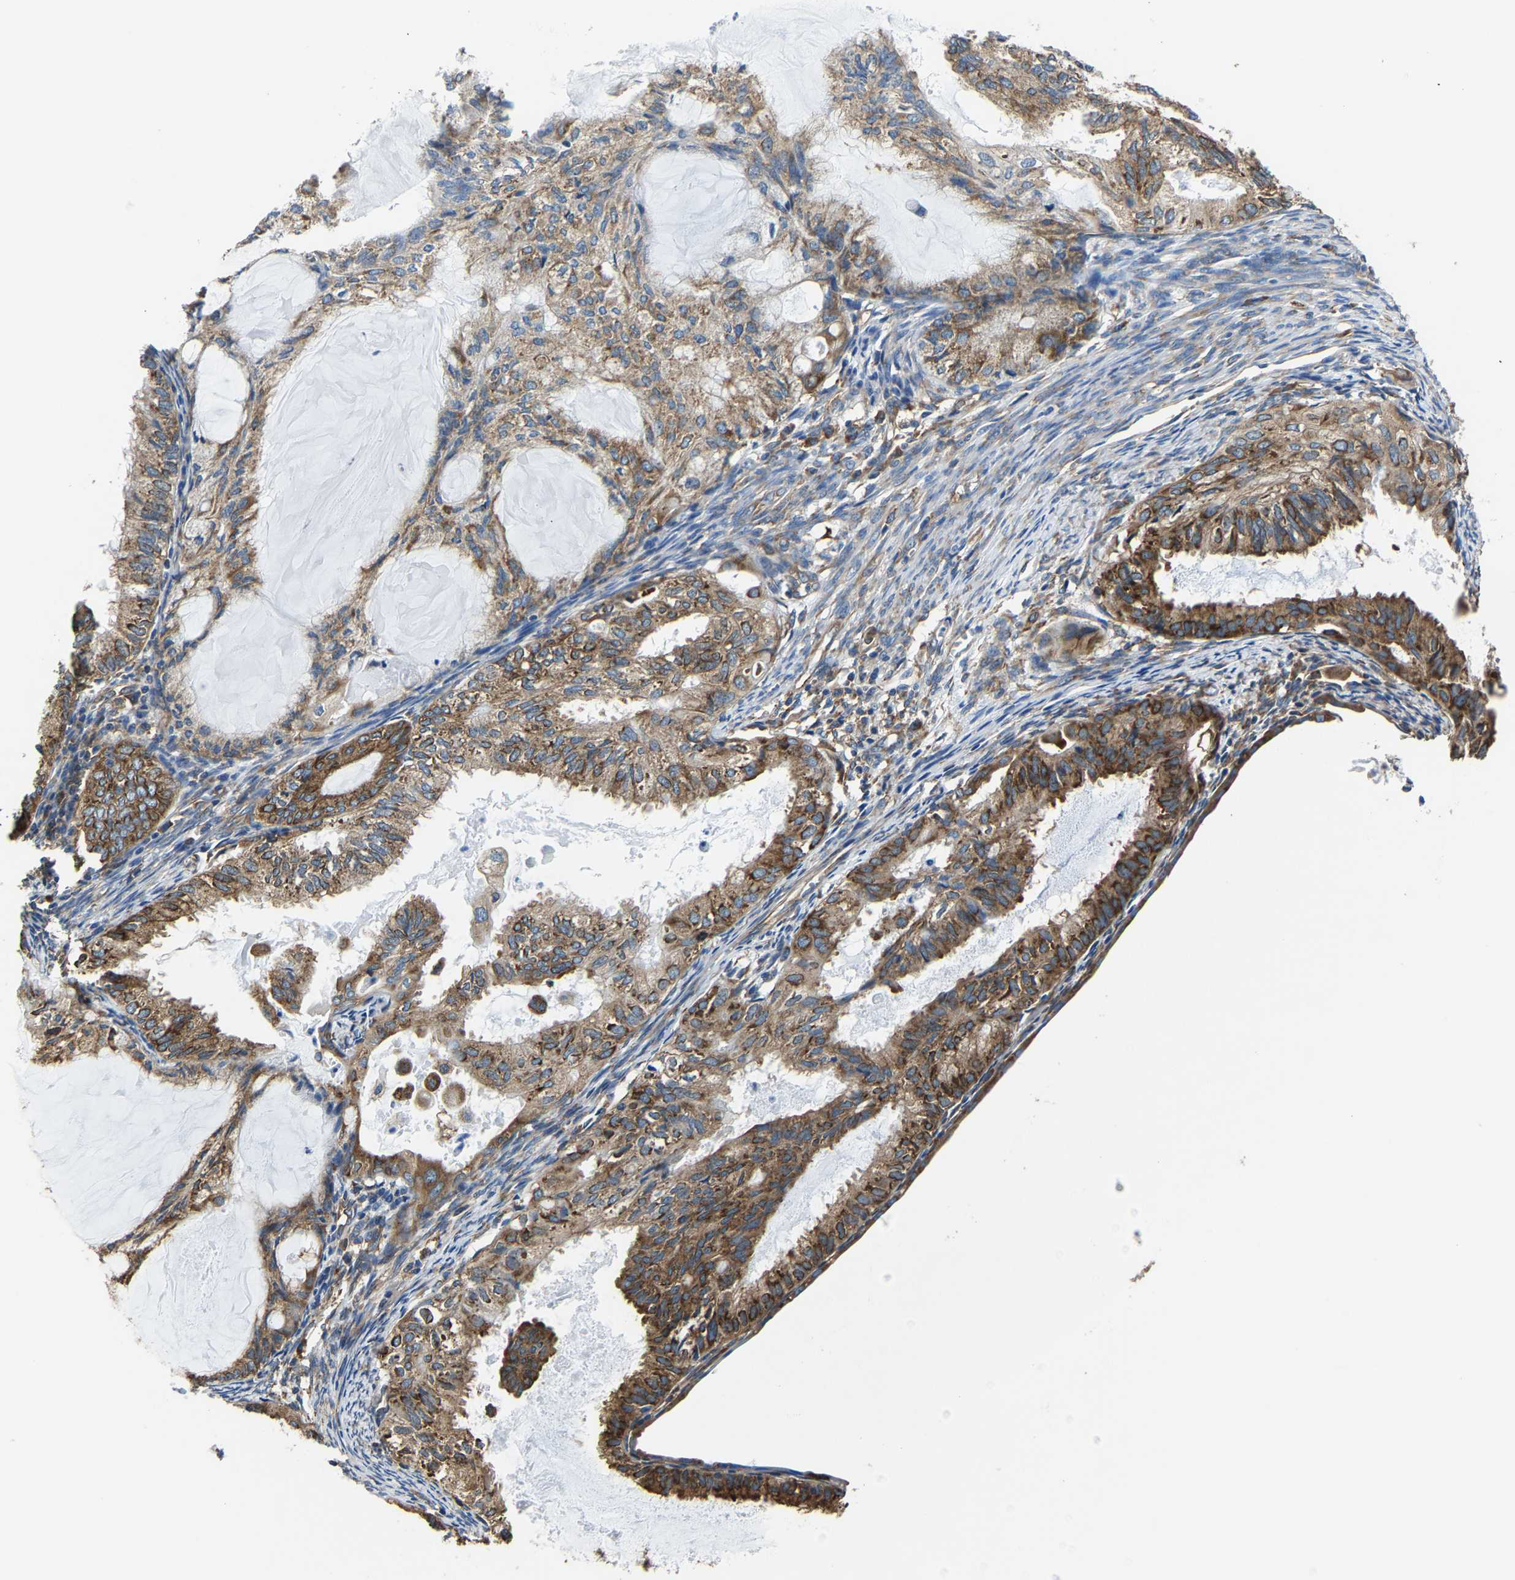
{"staining": {"intensity": "strong", "quantity": ">75%", "location": "cytoplasmic/membranous"}, "tissue": "cervical cancer", "cell_type": "Tumor cells", "image_type": "cancer", "snomed": [{"axis": "morphology", "description": "Normal tissue, NOS"}, {"axis": "morphology", "description": "Adenocarcinoma, NOS"}, {"axis": "topography", "description": "Cervix"}, {"axis": "topography", "description": "Endometrium"}], "caption": "Brown immunohistochemical staining in cervical cancer (adenocarcinoma) shows strong cytoplasmic/membranous staining in about >75% of tumor cells. The staining was performed using DAB to visualize the protein expression in brown, while the nuclei were stained in blue with hematoxylin (Magnification: 20x).", "gene": "G3BP2", "patient": {"sex": "female", "age": 86}}